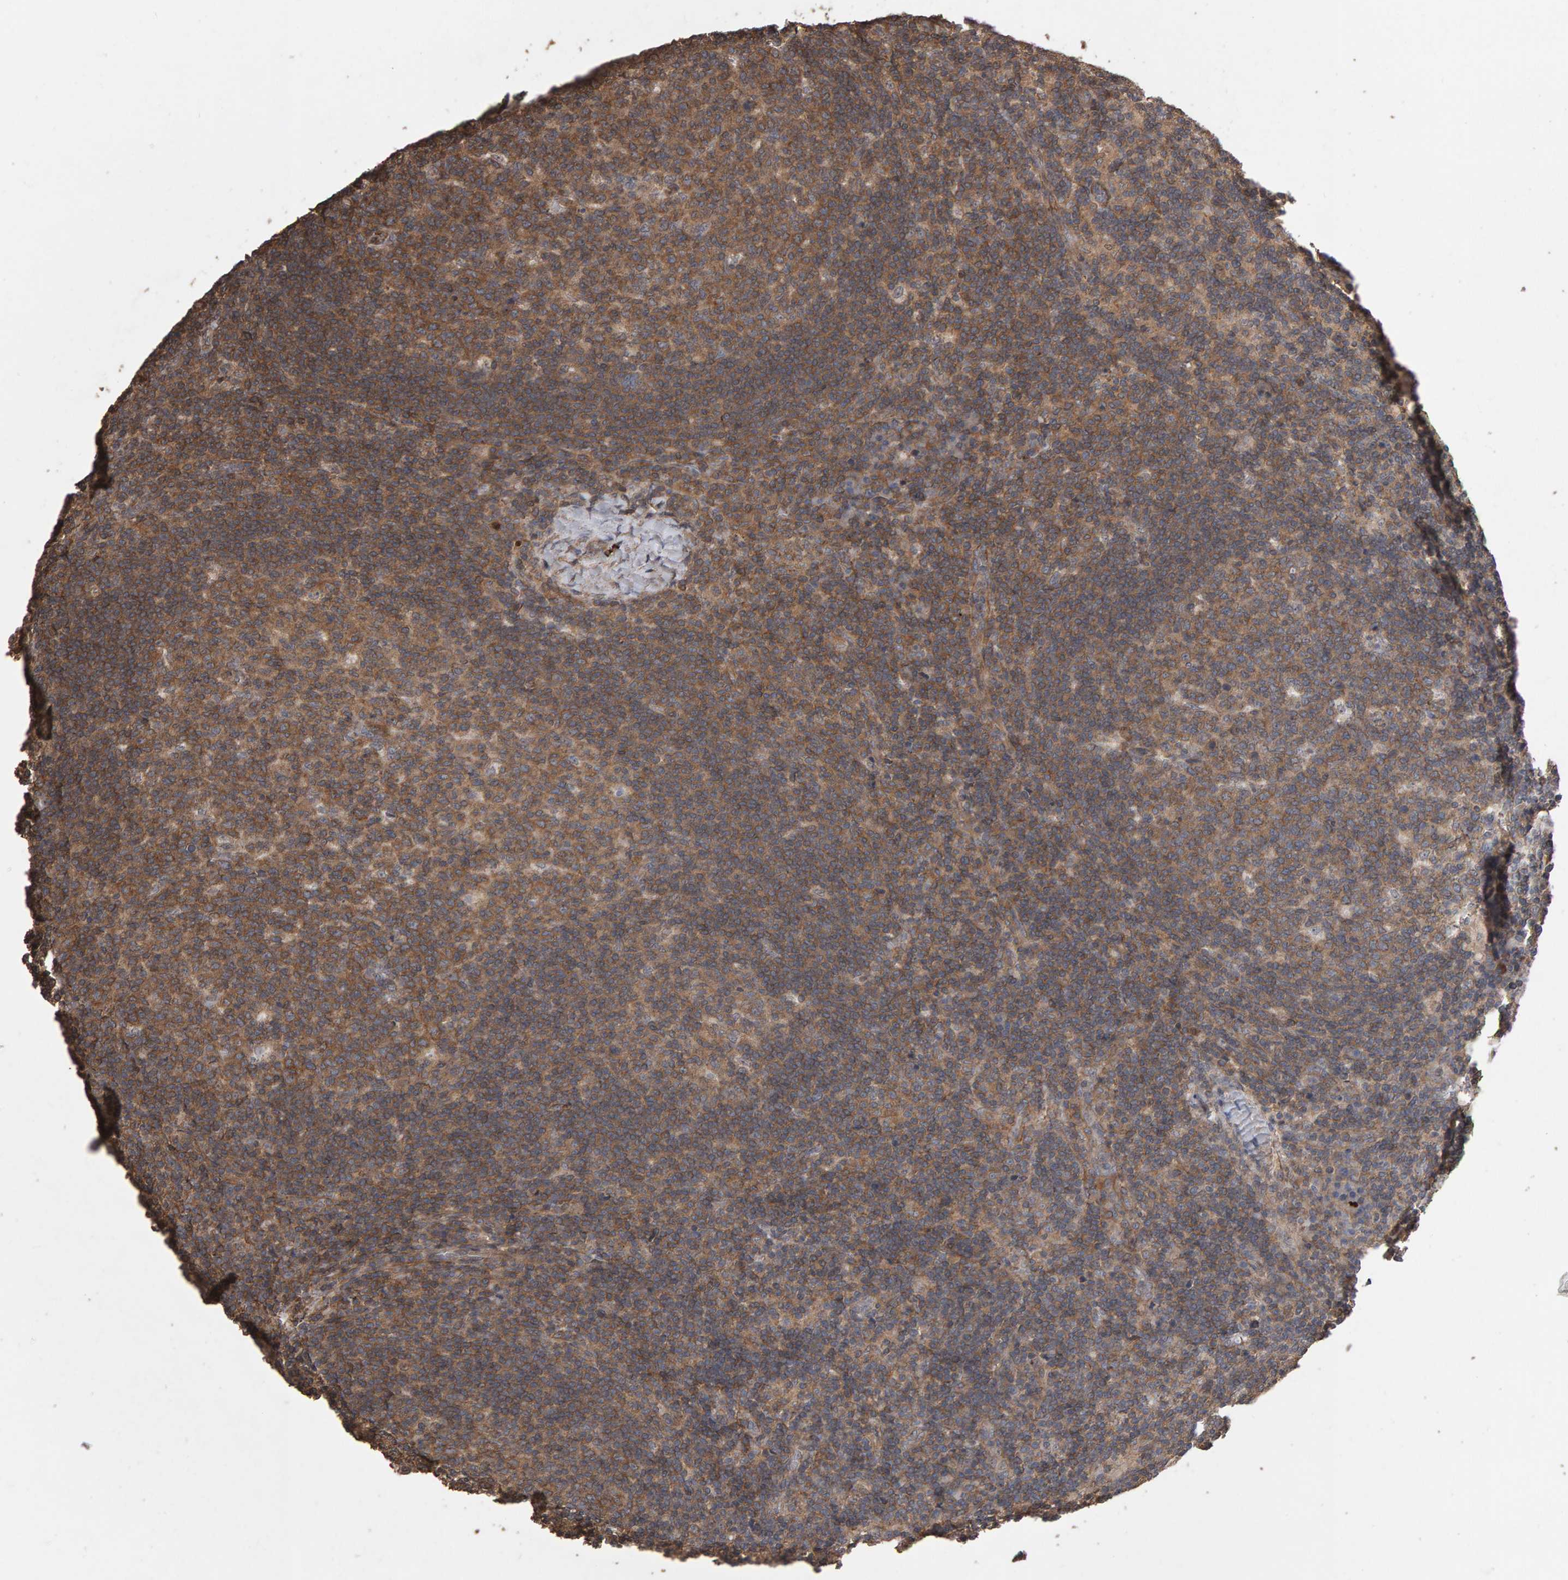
{"staining": {"intensity": "moderate", "quantity": ">75%", "location": "cytoplasmic/membranous"}, "tissue": "lymph node", "cell_type": "Germinal center cells", "image_type": "normal", "snomed": [{"axis": "morphology", "description": "Normal tissue, NOS"}, {"axis": "morphology", "description": "Inflammation, NOS"}, {"axis": "topography", "description": "Lymph node"}], "caption": "This is an image of immunohistochemistry staining of normal lymph node, which shows moderate positivity in the cytoplasmic/membranous of germinal center cells.", "gene": "SCRIB", "patient": {"sex": "male", "age": 55}}